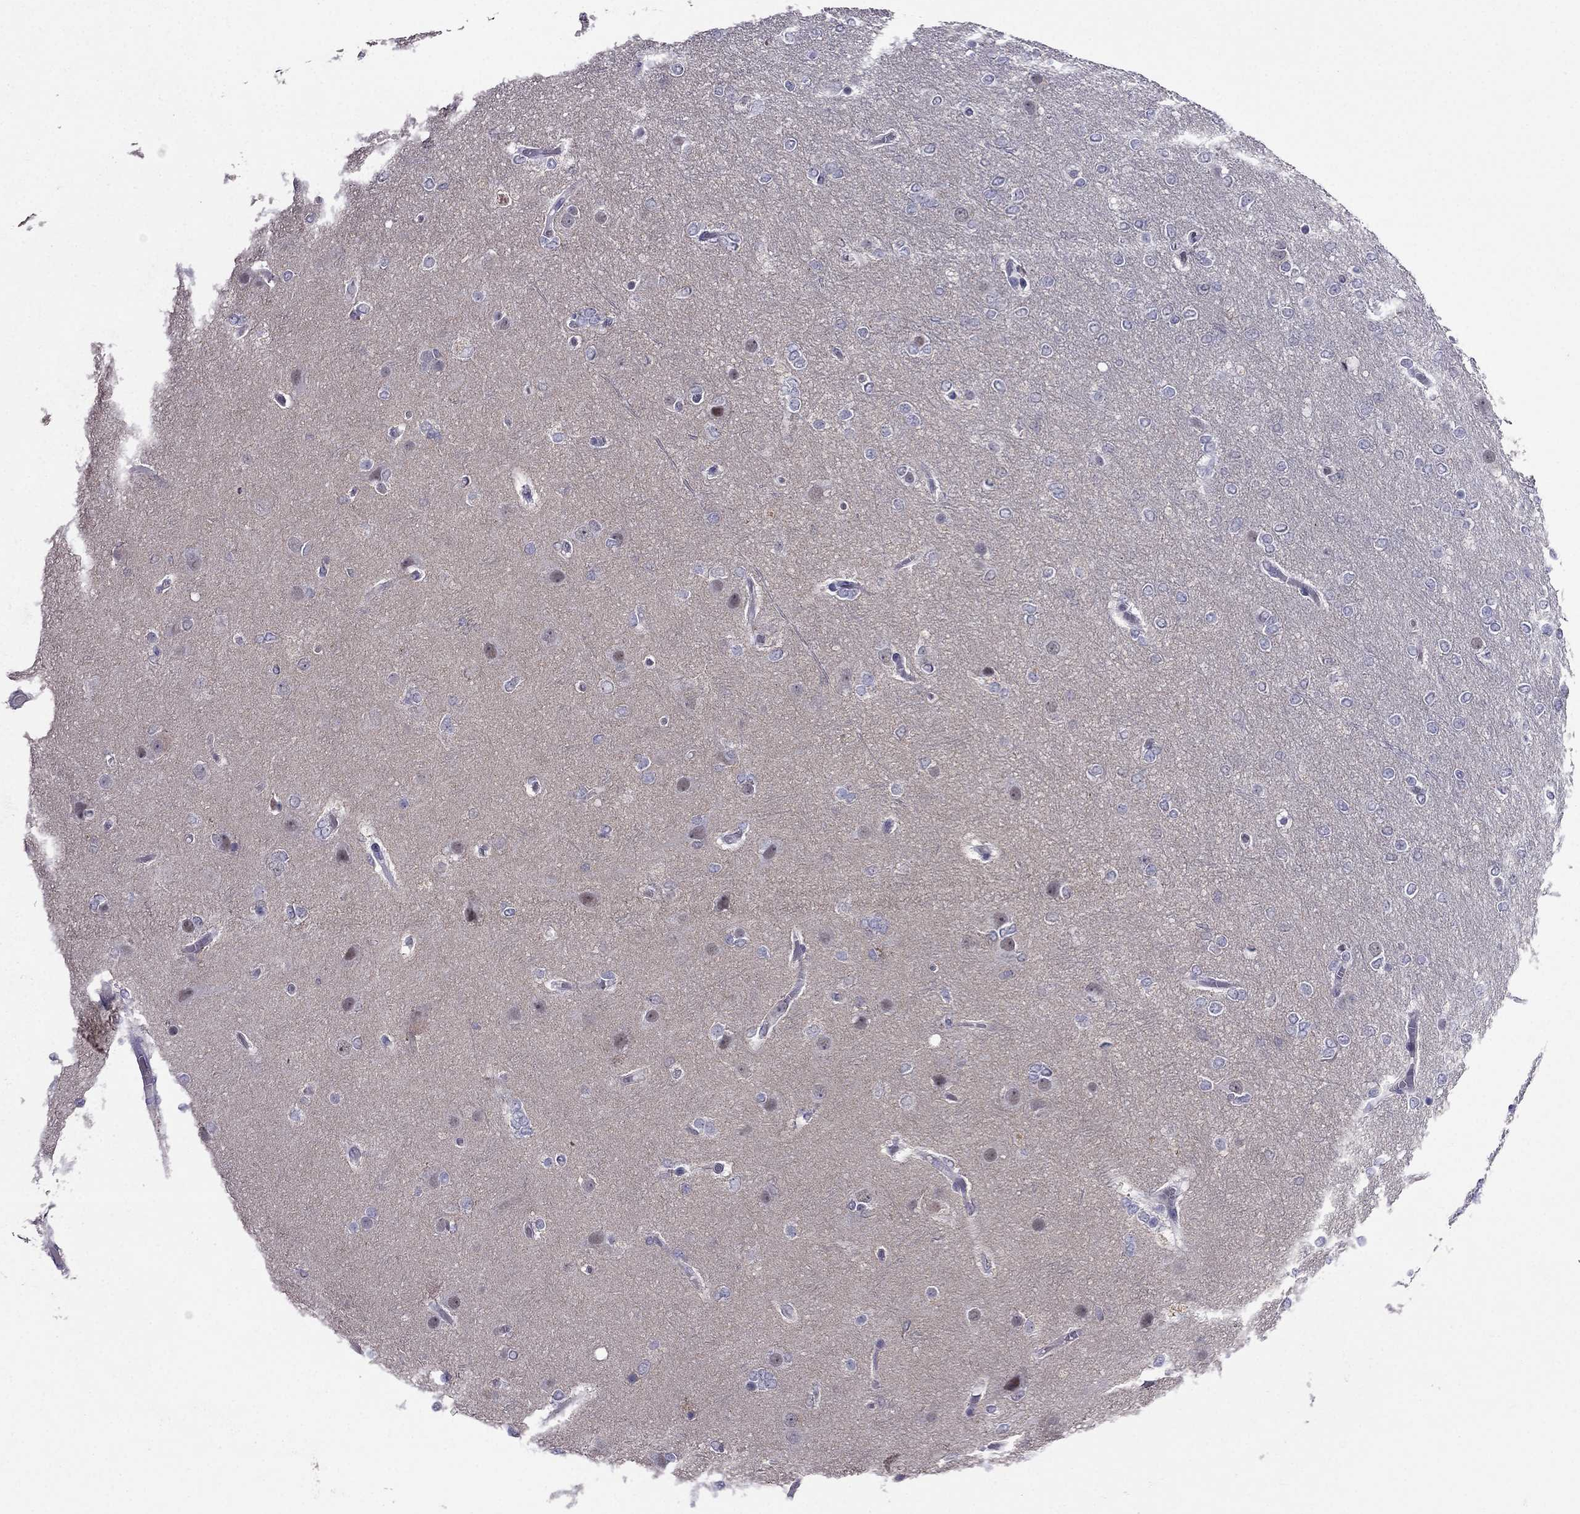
{"staining": {"intensity": "negative", "quantity": "none", "location": "none"}, "tissue": "glioma", "cell_type": "Tumor cells", "image_type": "cancer", "snomed": [{"axis": "morphology", "description": "Glioma, malignant, High grade"}, {"axis": "topography", "description": "Brain"}], "caption": "Immunohistochemistry (IHC) histopathology image of glioma stained for a protein (brown), which reveals no positivity in tumor cells. (Stains: DAB immunohistochemistry (IHC) with hematoxylin counter stain, Microscopy: brightfield microscopy at high magnification).", "gene": "AQP9", "patient": {"sex": "female", "age": 61}}